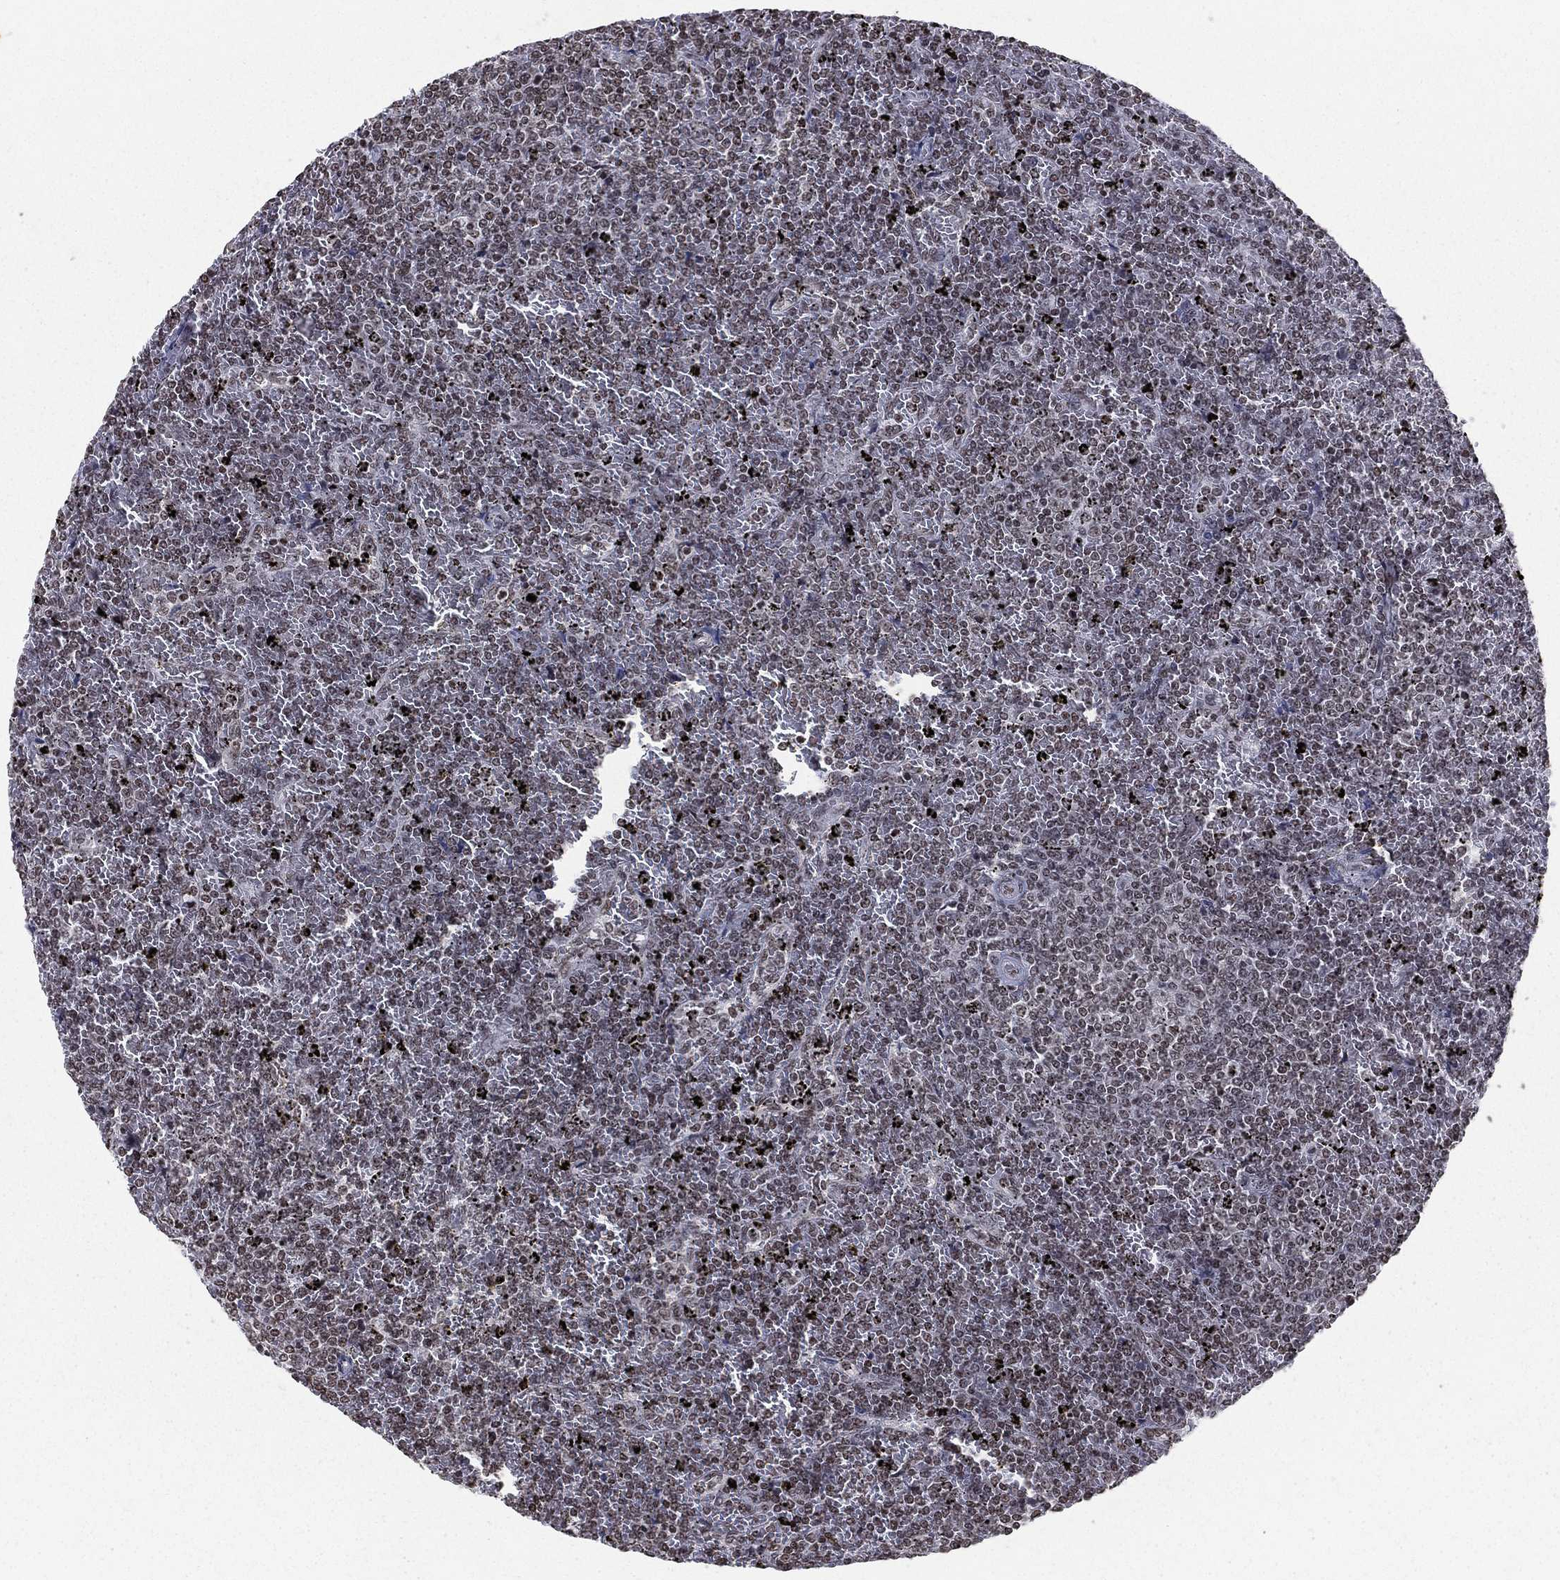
{"staining": {"intensity": "weak", "quantity": ">75%", "location": "nuclear"}, "tissue": "lymphoma", "cell_type": "Tumor cells", "image_type": "cancer", "snomed": [{"axis": "morphology", "description": "Malignant lymphoma, non-Hodgkin's type, Low grade"}, {"axis": "topography", "description": "Spleen"}], "caption": "Immunohistochemical staining of lymphoma reveals low levels of weak nuclear positivity in about >75% of tumor cells.", "gene": "RFX7", "patient": {"sex": "female", "age": 77}}